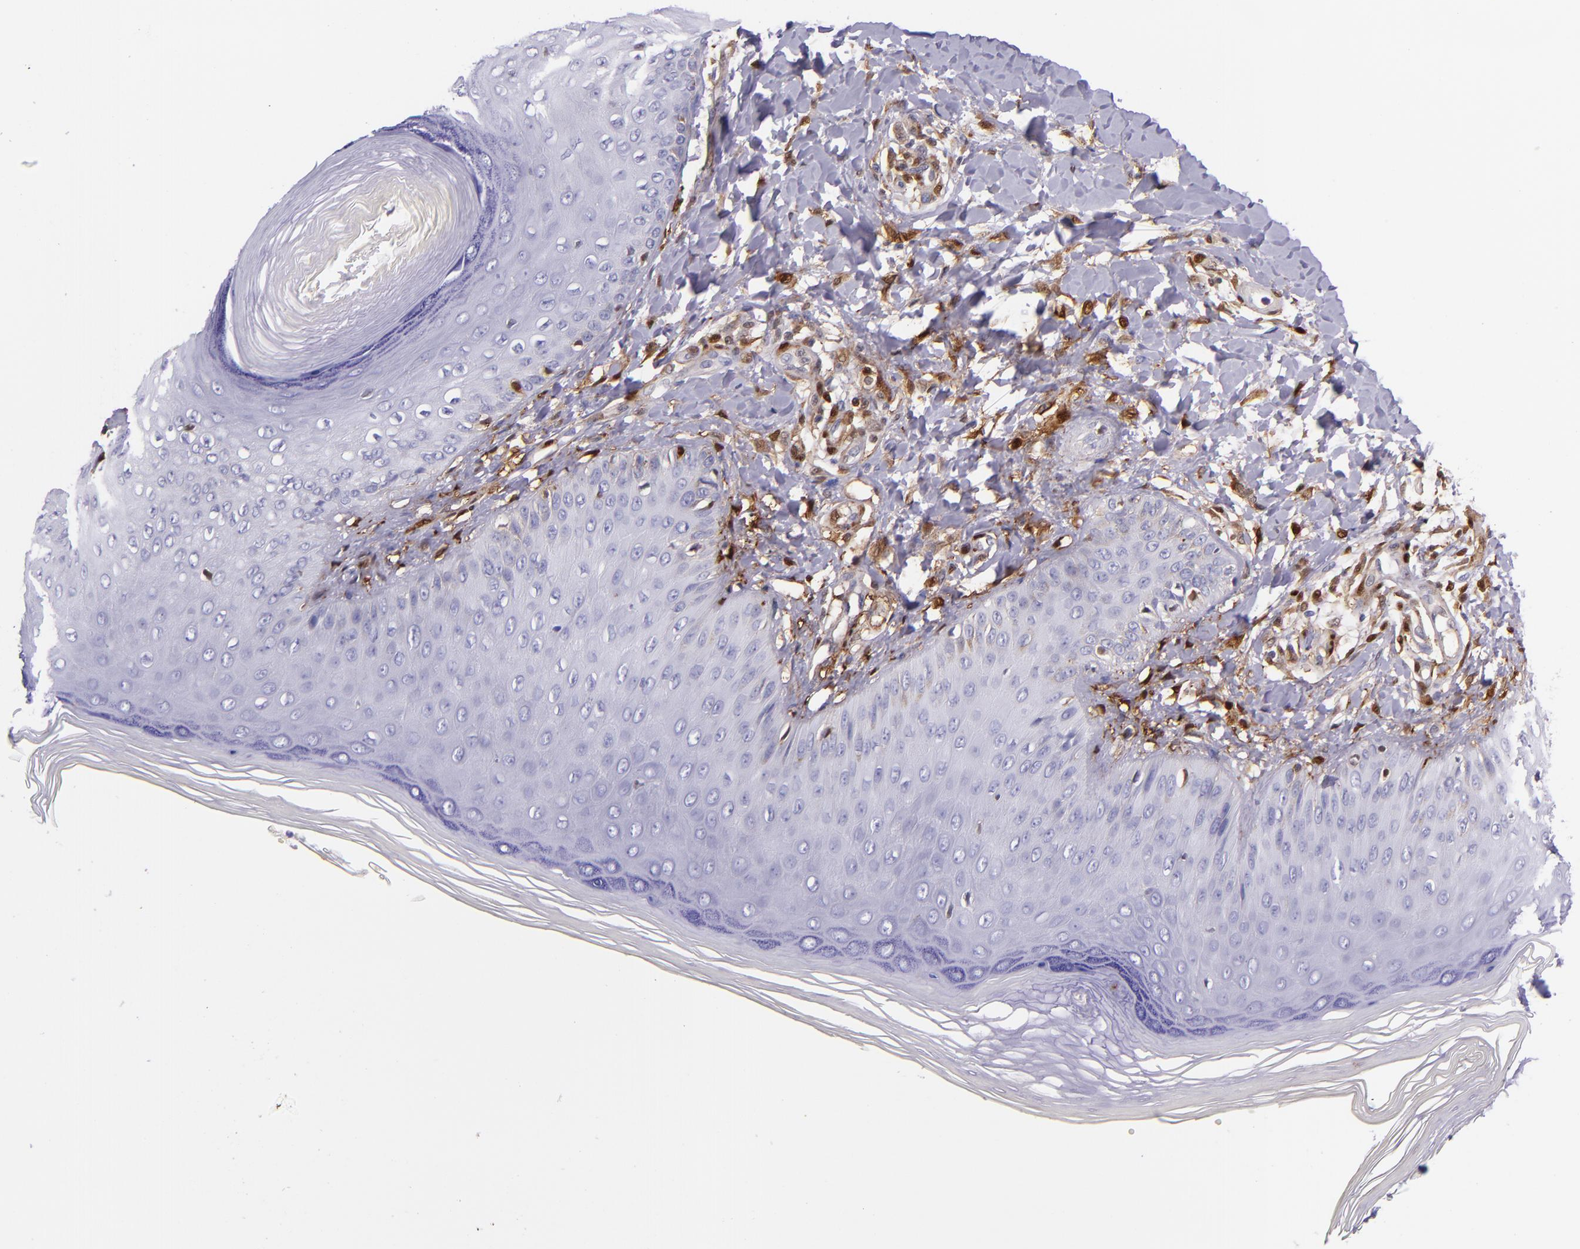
{"staining": {"intensity": "negative", "quantity": "none", "location": "none"}, "tissue": "skin", "cell_type": "Epidermal cells", "image_type": "normal", "snomed": [{"axis": "morphology", "description": "Normal tissue, NOS"}, {"axis": "morphology", "description": "Inflammation, NOS"}, {"axis": "topography", "description": "Soft tissue"}, {"axis": "topography", "description": "Anal"}], "caption": "A micrograph of human skin is negative for staining in epidermal cells. (Brightfield microscopy of DAB (3,3'-diaminobenzidine) IHC at high magnification).", "gene": "LGALS1", "patient": {"sex": "female", "age": 15}}